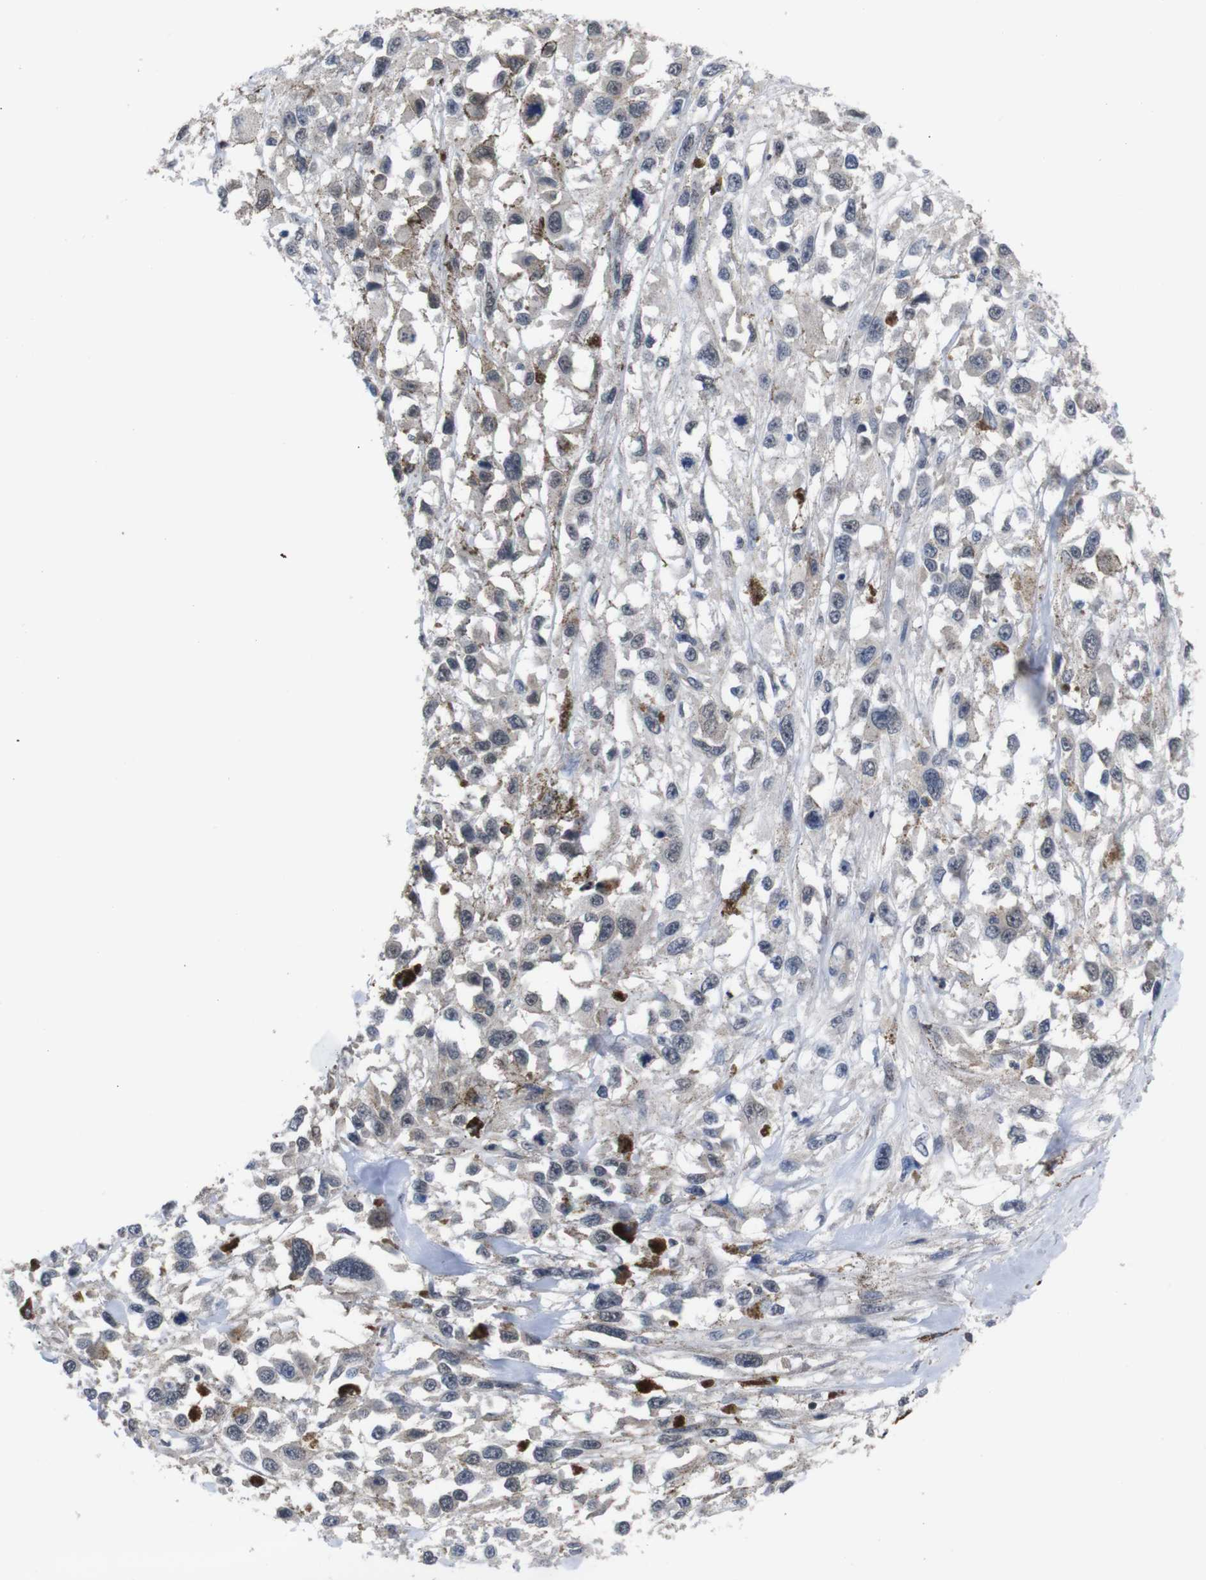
{"staining": {"intensity": "weak", "quantity": "<25%", "location": "cytoplasmic/membranous"}, "tissue": "melanoma", "cell_type": "Tumor cells", "image_type": "cancer", "snomed": [{"axis": "morphology", "description": "Malignant melanoma, Metastatic site"}, {"axis": "topography", "description": "Lymph node"}], "caption": "A photomicrograph of melanoma stained for a protein reveals no brown staining in tumor cells.", "gene": "BRWD3", "patient": {"sex": "male", "age": 59}}